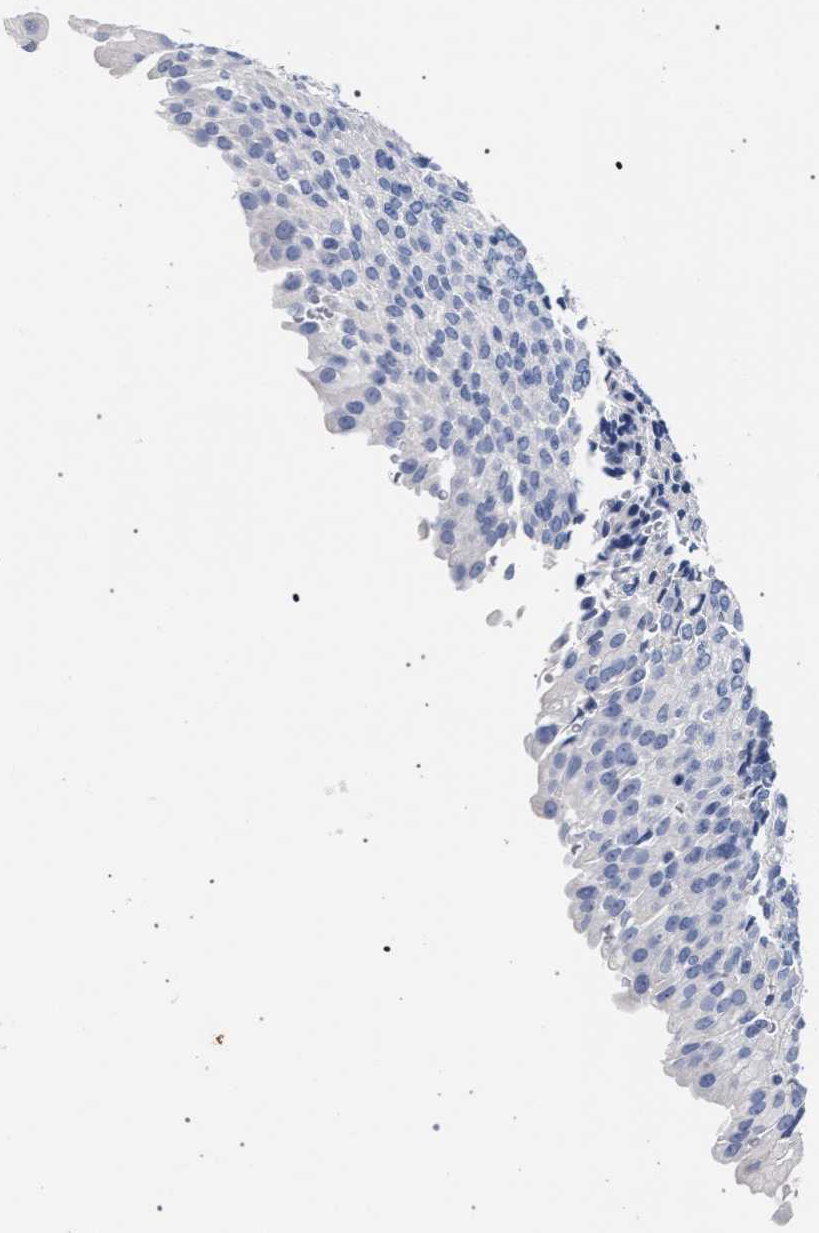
{"staining": {"intensity": "negative", "quantity": "none", "location": "none"}, "tissue": "urinary bladder", "cell_type": "Urothelial cells", "image_type": "normal", "snomed": [{"axis": "morphology", "description": "Urothelial carcinoma, High grade"}, {"axis": "topography", "description": "Urinary bladder"}], "caption": "The micrograph demonstrates no significant expression in urothelial cells of urinary bladder.", "gene": "AKAP4", "patient": {"sex": "male", "age": 46}}